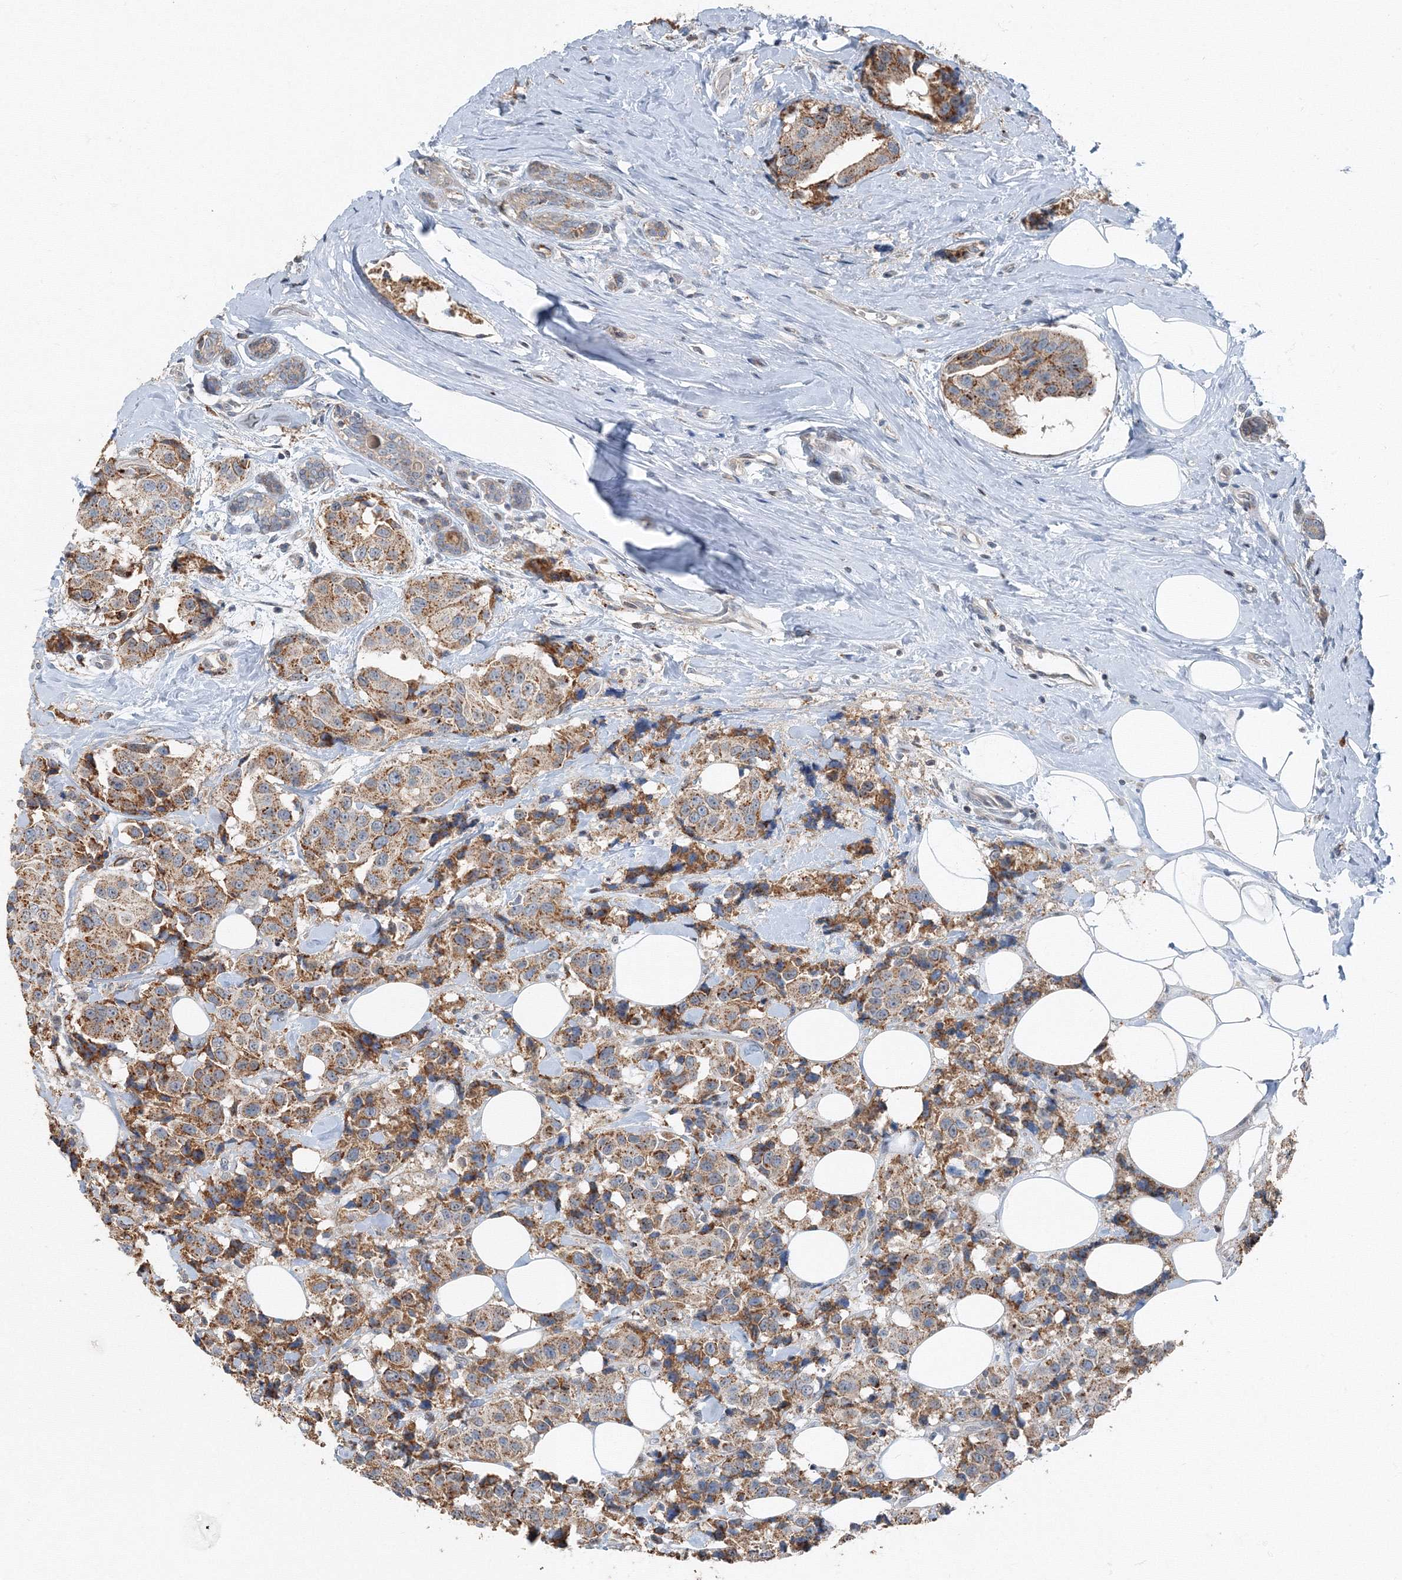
{"staining": {"intensity": "moderate", "quantity": ">75%", "location": "cytoplasmic/membranous"}, "tissue": "breast cancer", "cell_type": "Tumor cells", "image_type": "cancer", "snomed": [{"axis": "morphology", "description": "Normal tissue, NOS"}, {"axis": "morphology", "description": "Duct carcinoma"}, {"axis": "topography", "description": "Breast"}], "caption": "High-power microscopy captured an immunohistochemistry (IHC) image of breast cancer, revealing moderate cytoplasmic/membranous staining in approximately >75% of tumor cells.", "gene": "AASDH", "patient": {"sex": "female", "age": 39}}